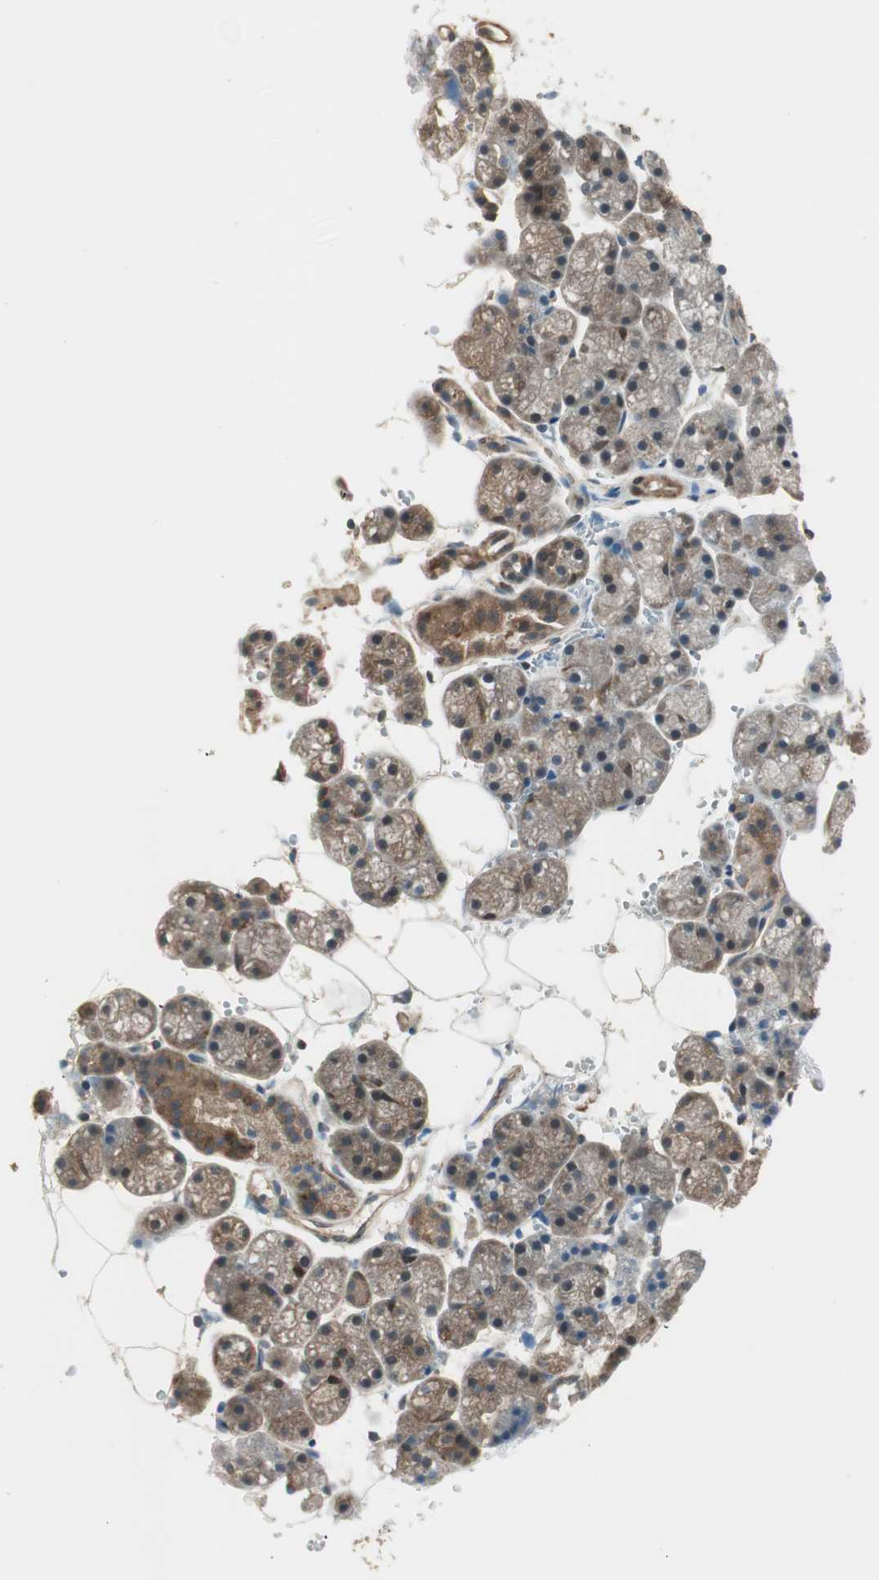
{"staining": {"intensity": "moderate", "quantity": ">75%", "location": "cytoplasmic/membranous,nuclear"}, "tissue": "salivary gland", "cell_type": "Glandular cells", "image_type": "normal", "snomed": [{"axis": "morphology", "description": "Normal tissue, NOS"}, {"axis": "topography", "description": "Salivary gland"}], "caption": "DAB immunohistochemical staining of unremarkable human salivary gland shows moderate cytoplasmic/membranous,nuclear protein staining in approximately >75% of glandular cells.", "gene": "CNOT4", "patient": {"sex": "male", "age": 62}}